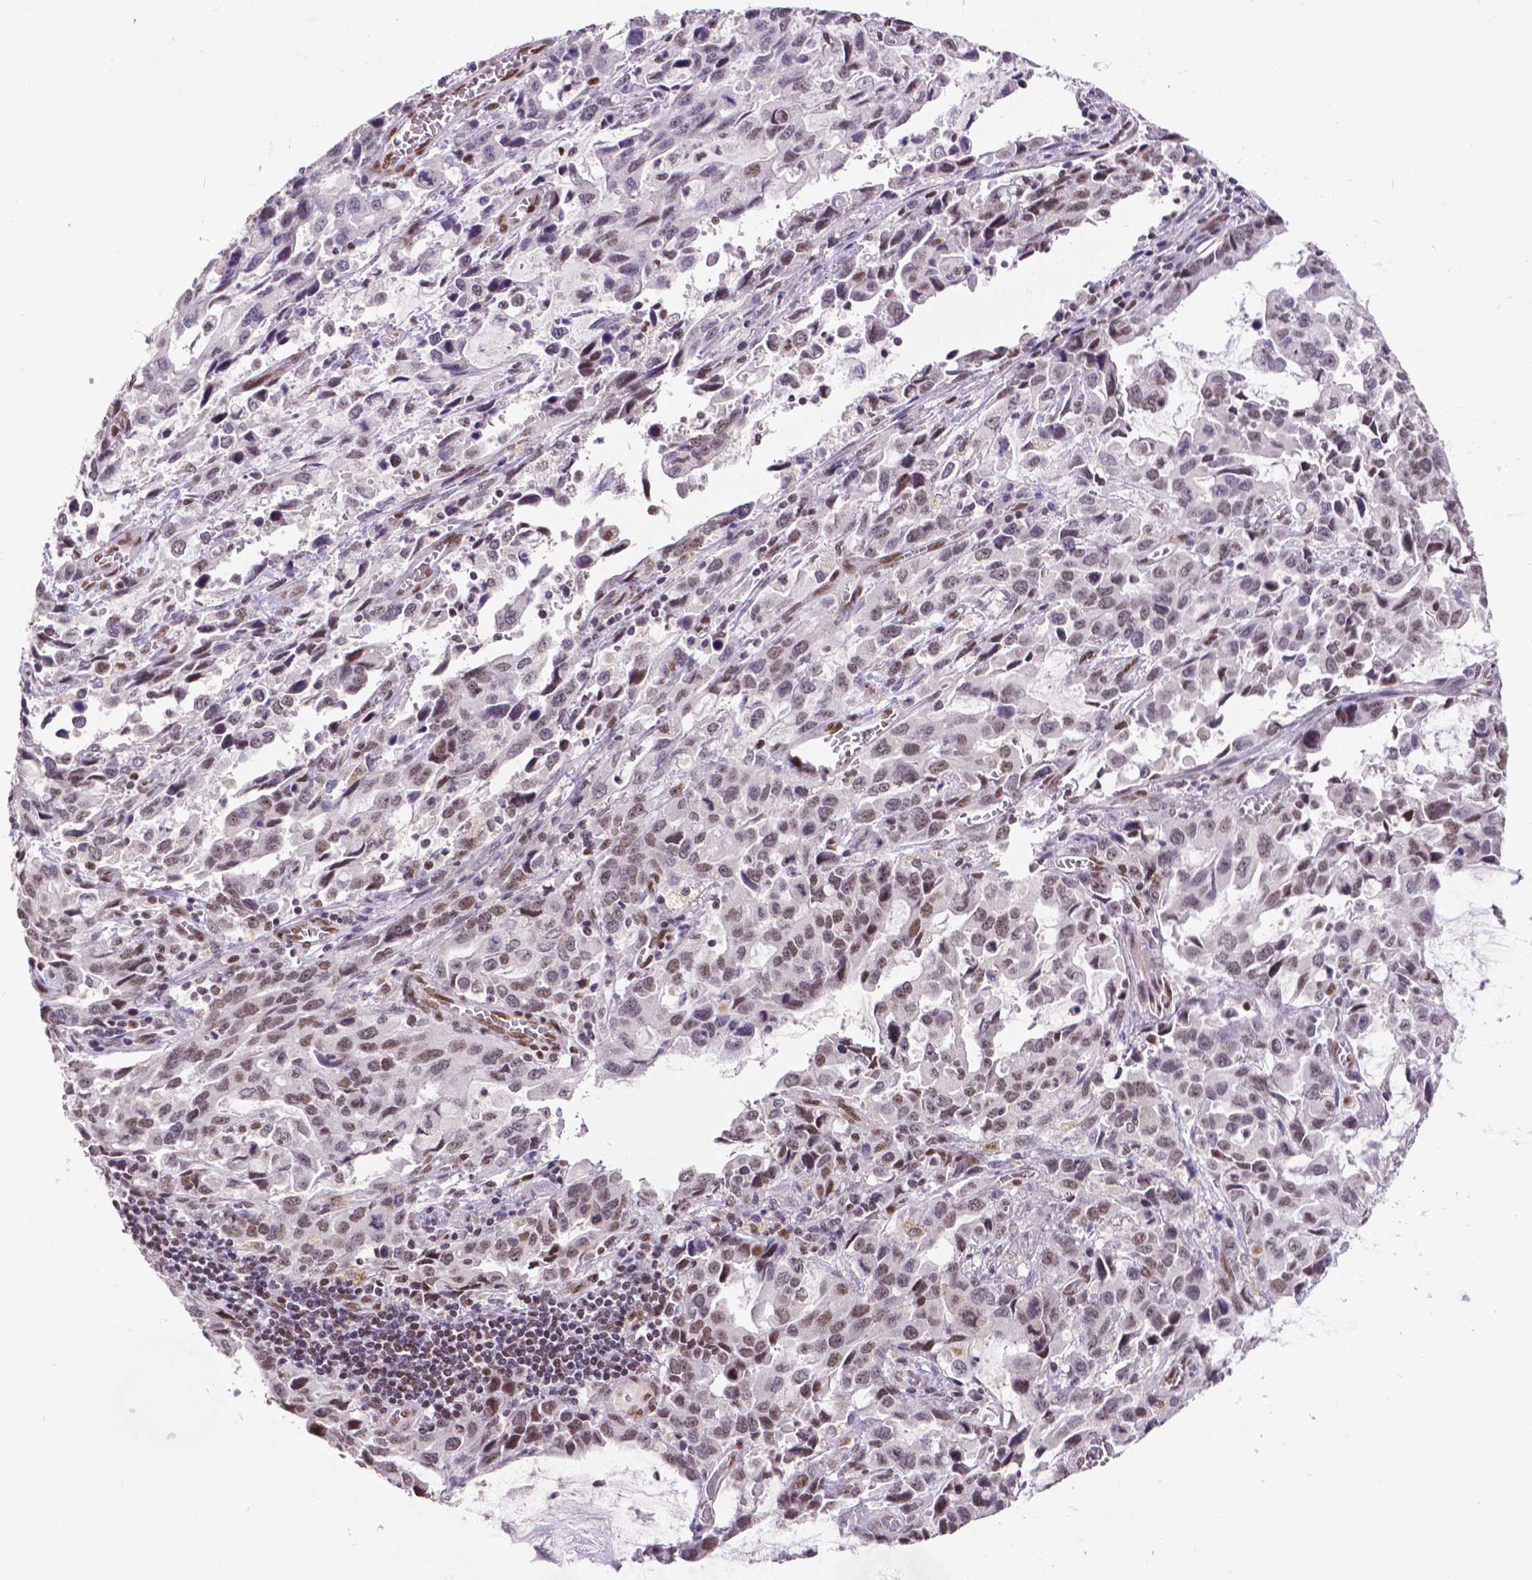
{"staining": {"intensity": "weak", "quantity": "25%-75%", "location": "nuclear"}, "tissue": "stomach cancer", "cell_type": "Tumor cells", "image_type": "cancer", "snomed": [{"axis": "morphology", "description": "Adenocarcinoma, NOS"}, {"axis": "topography", "description": "Stomach, upper"}], "caption": "Immunohistochemical staining of adenocarcinoma (stomach) shows low levels of weak nuclear protein staining in about 25%-75% of tumor cells.", "gene": "ATRX", "patient": {"sex": "male", "age": 85}}